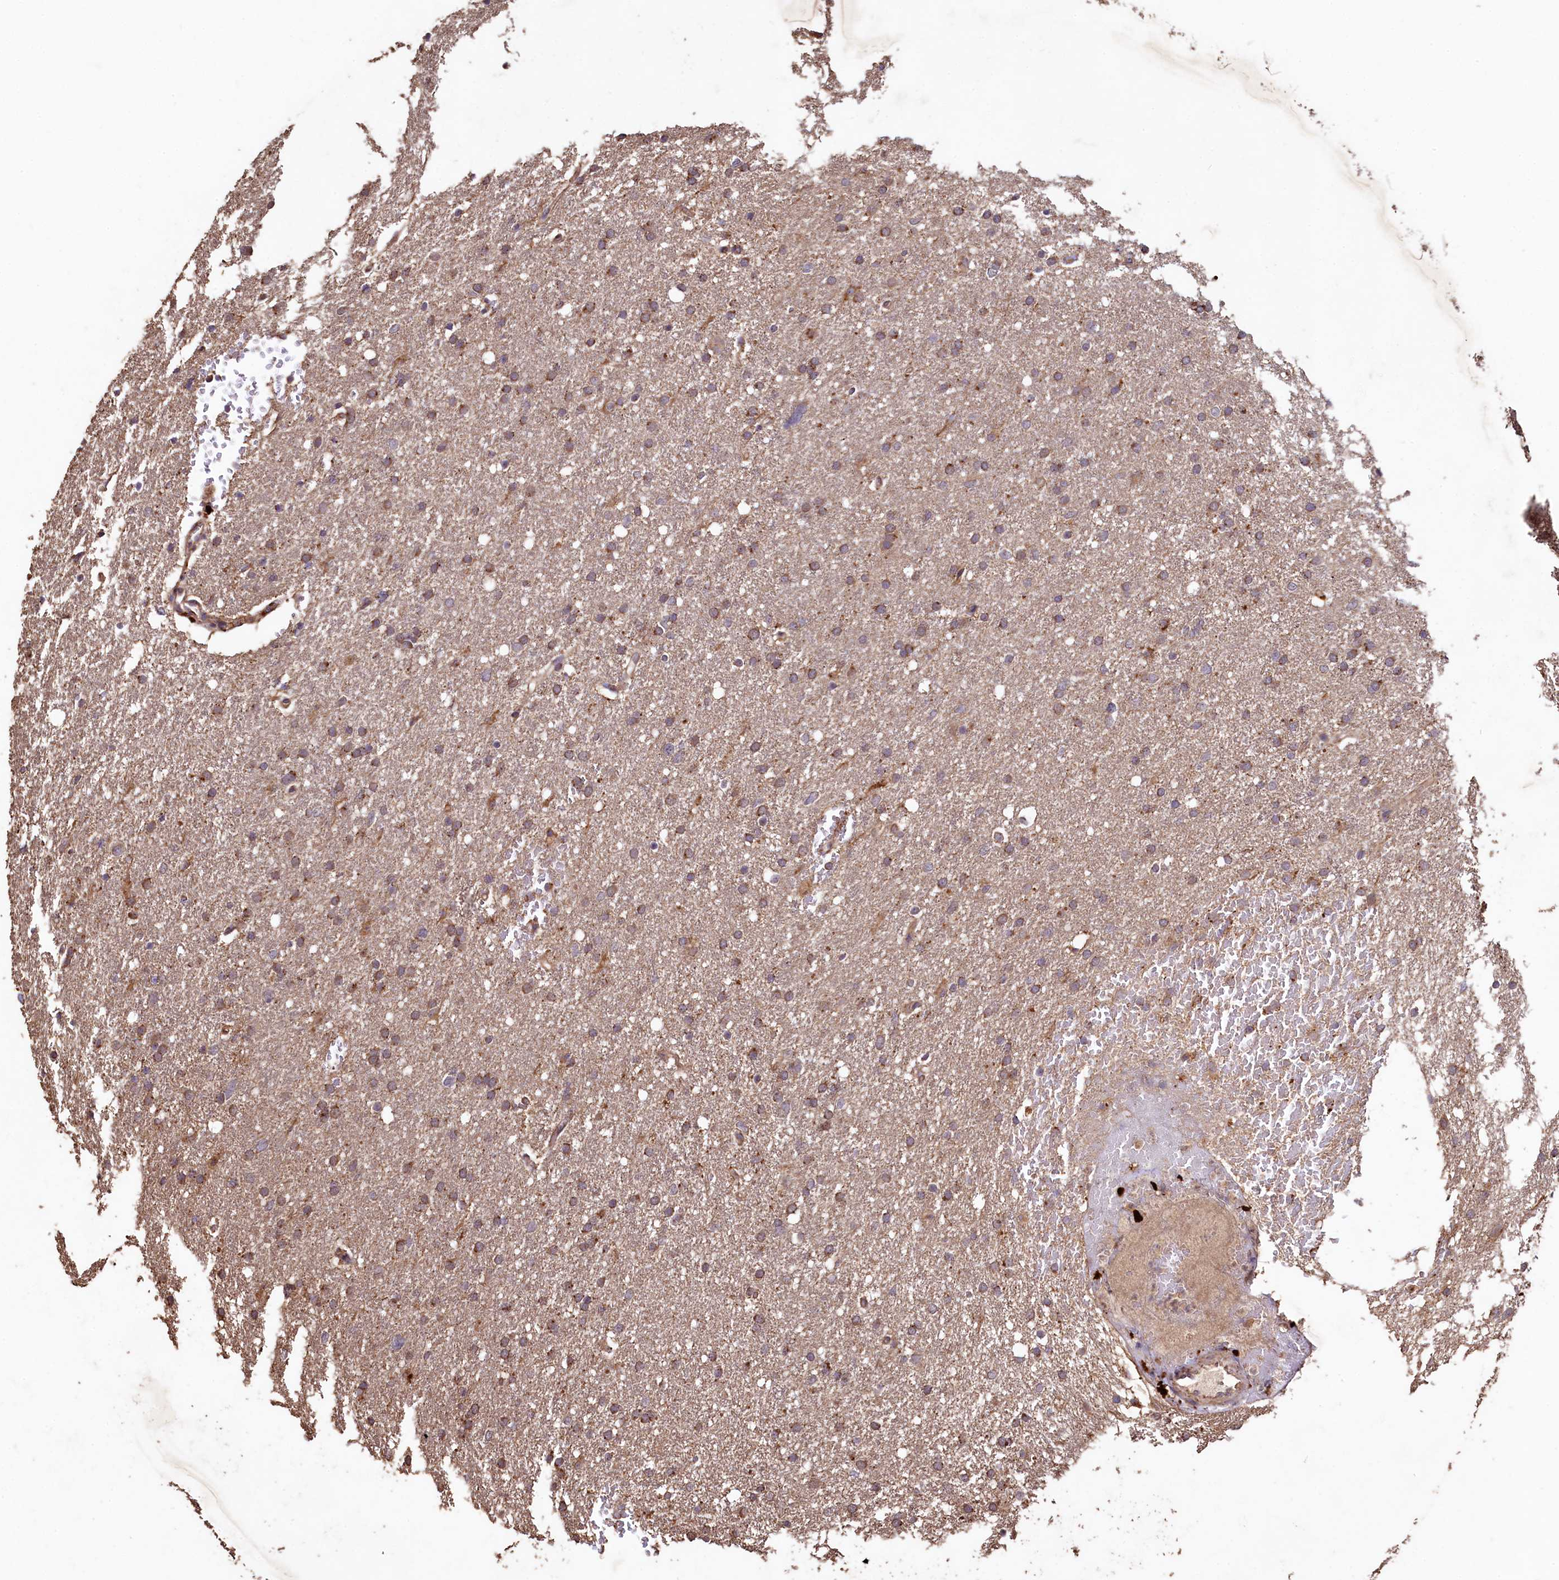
{"staining": {"intensity": "moderate", "quantity": ">75%", "location": "cytoplasmic/membranous"}, "tissue": "glioma", "cell_type": "Tumor cells", "image_type": "cancer", "snomed": [{"axis": "morphology", "description": "Glioma, malignant, High grade"}, {"axis": "topography", "description": "Cerebral cortex"}], "caption": "Protein expression analysis of human glioma reveals moderate cytoplasmic/membranous positivity in about >75% of tumor cells. (IHC, brightfield microscopy, high magnification).", "gene": "TMEM98", "patient": {"sex": "female", "age": 36}}